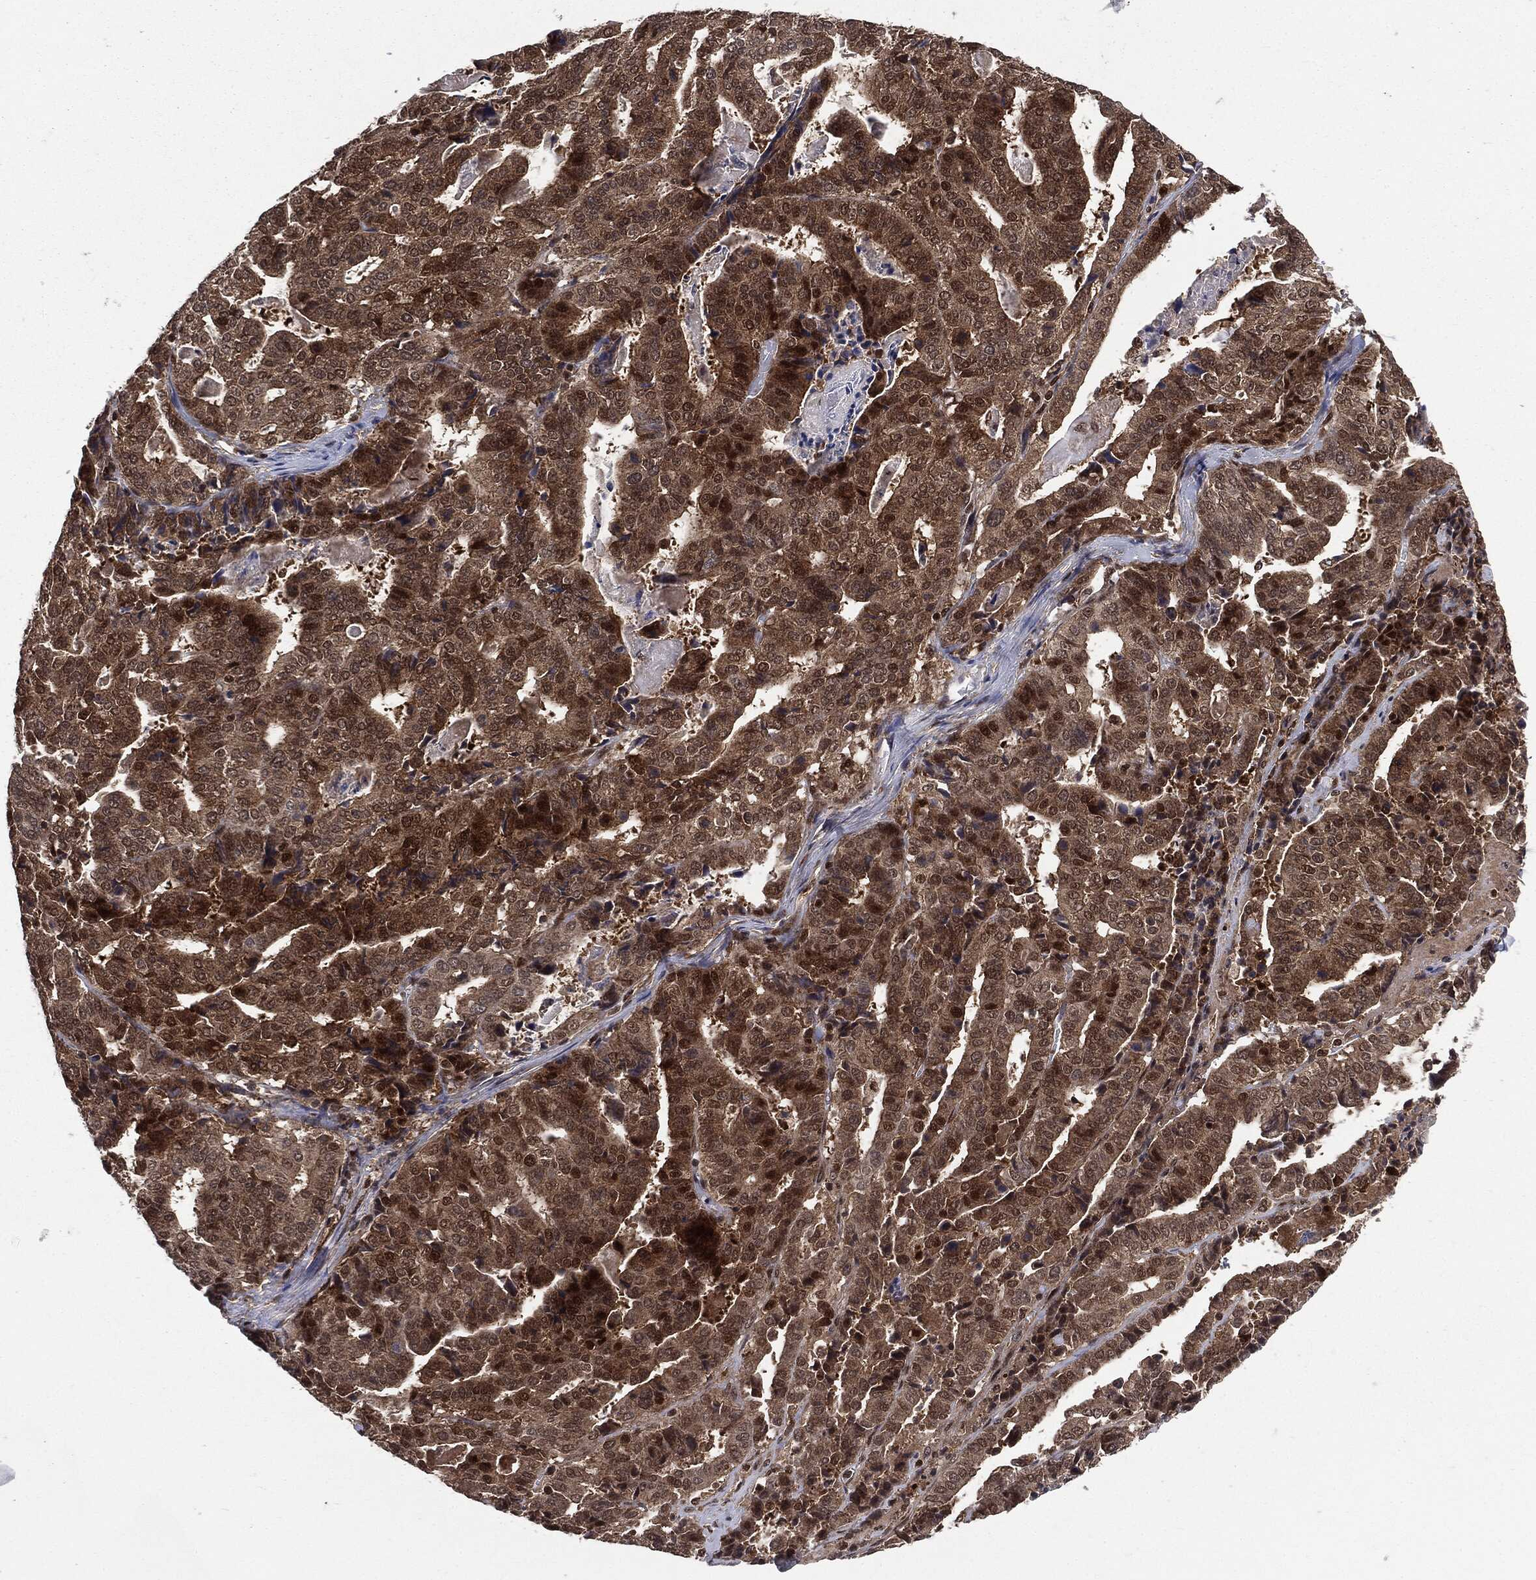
{"staining": {"intensity": "moderate", "quantity": ">75%", "location": "cytoplasmic/membranous,nuclear"}, "tissue": "stomach cancer", "cell_type": "Tumor cells", "image_type": "cancer", "snomed": [{"axis": "morphology", "description": "Adenocarcinoma, NOS"}, {"axis": "topography", "description": "Stomach"}], "caption": "Tumor cells show medium levels of moderate cytoplasmic/membranous and nuclear staining in approximately >75% of cells in human stomach cancer (adenocarcinoma). (DAB (3,3'-diaminobenzidine) IHC, brown staining for protein, blue staining for nuclei).", "gene": "PTPA", "patient": {"sex": "male", "age": 48}}